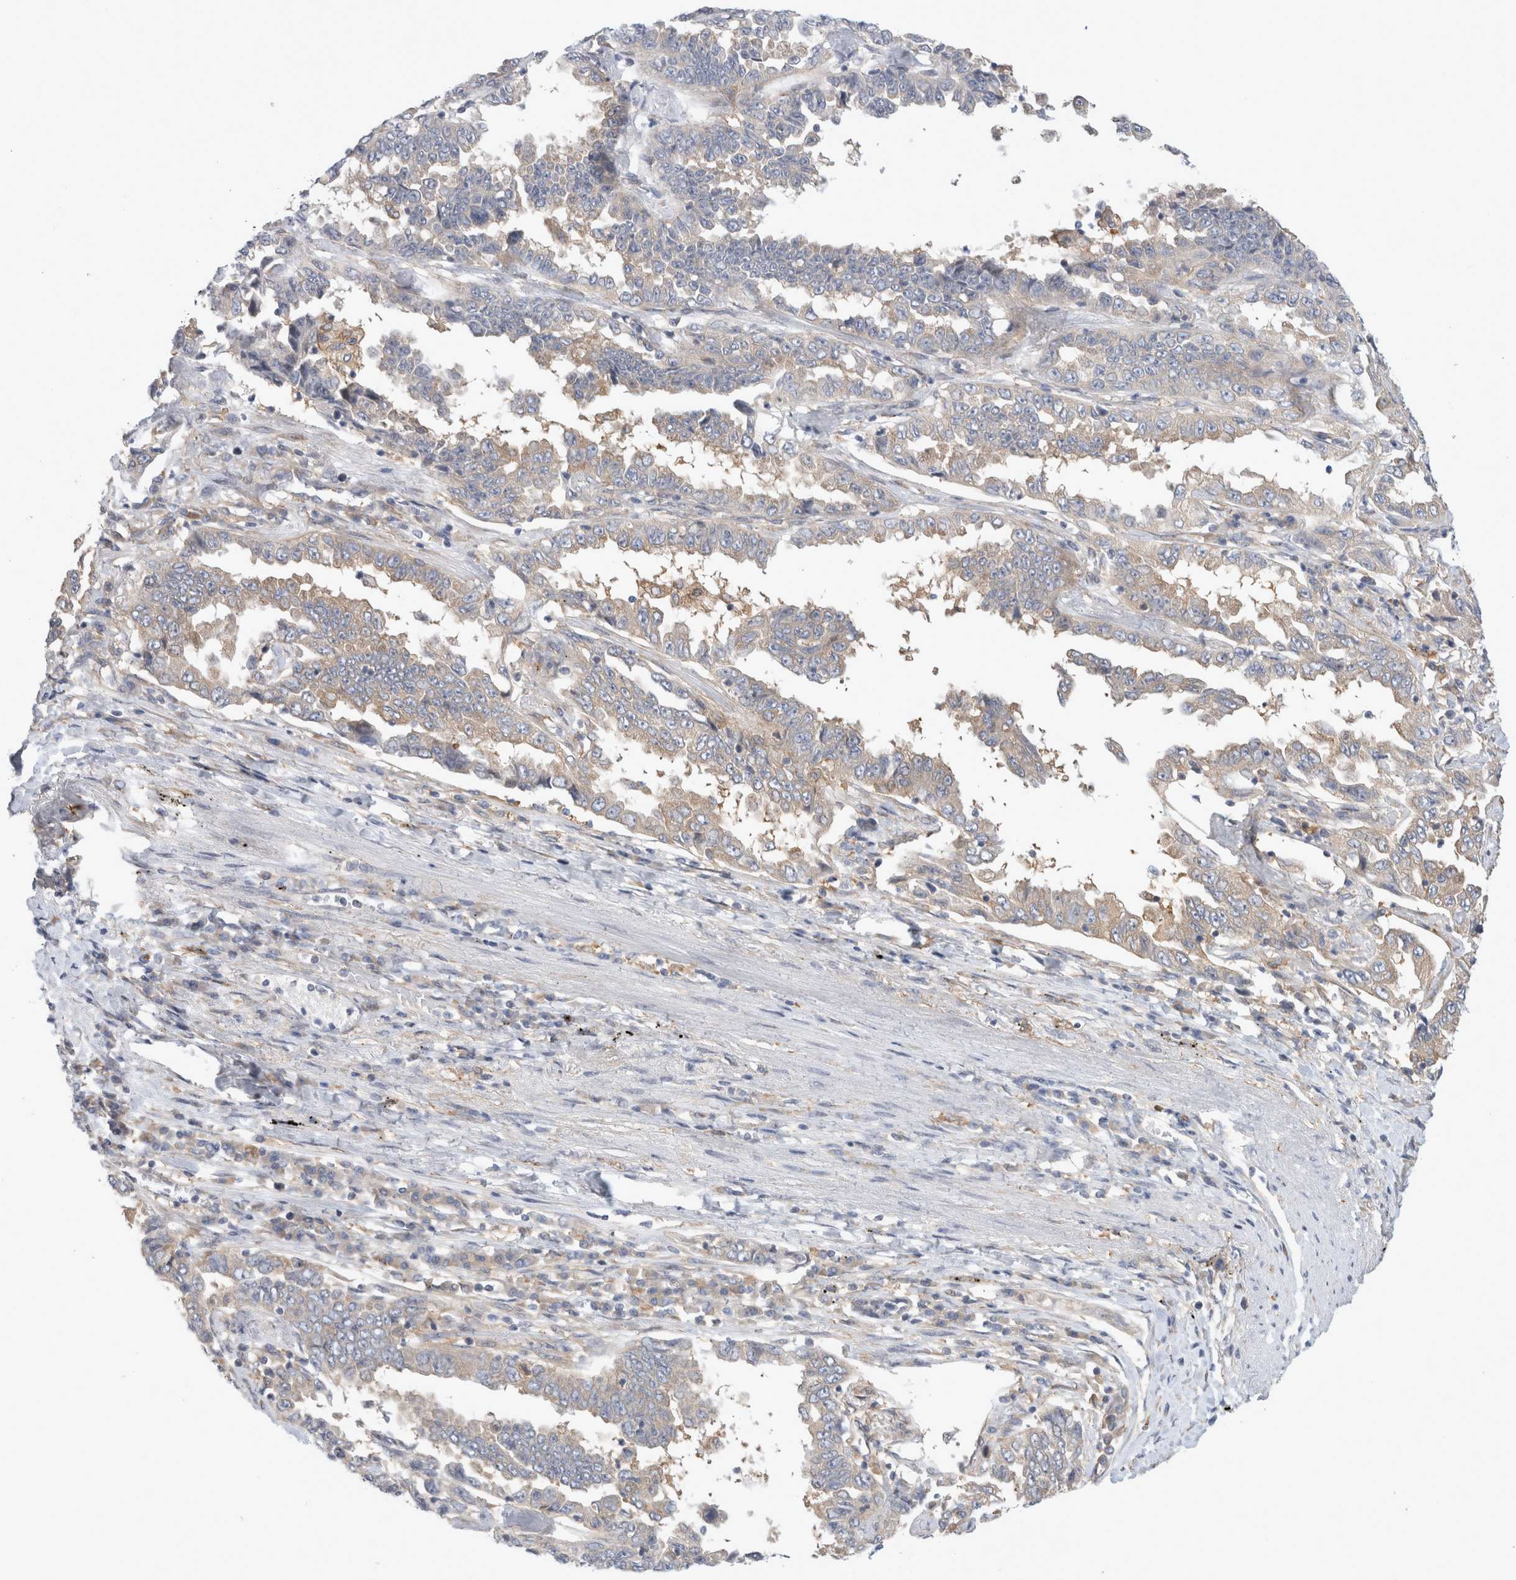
{"staining": {"intensity": "weak", "quantity": "25%-75%", "location": "cytoplasmic/membranous"}, "tissue": "lung cancer", "cell_type": "Tumor cells", "image_type": "cancer", "snomed": [{"axis": "morphology", "description": "Adenocarcinoma, NOS"}, {"axis": "topography", "description": "Lung"}], "caption": "Tumor cells display low levels of weak cytoplasmic/membranous staining in approximately 25%-75% of cells in lung cancer (adenocarcinoma).", "gene": "CDCA7L", "patient": {"sex": "female", "age": 51}}